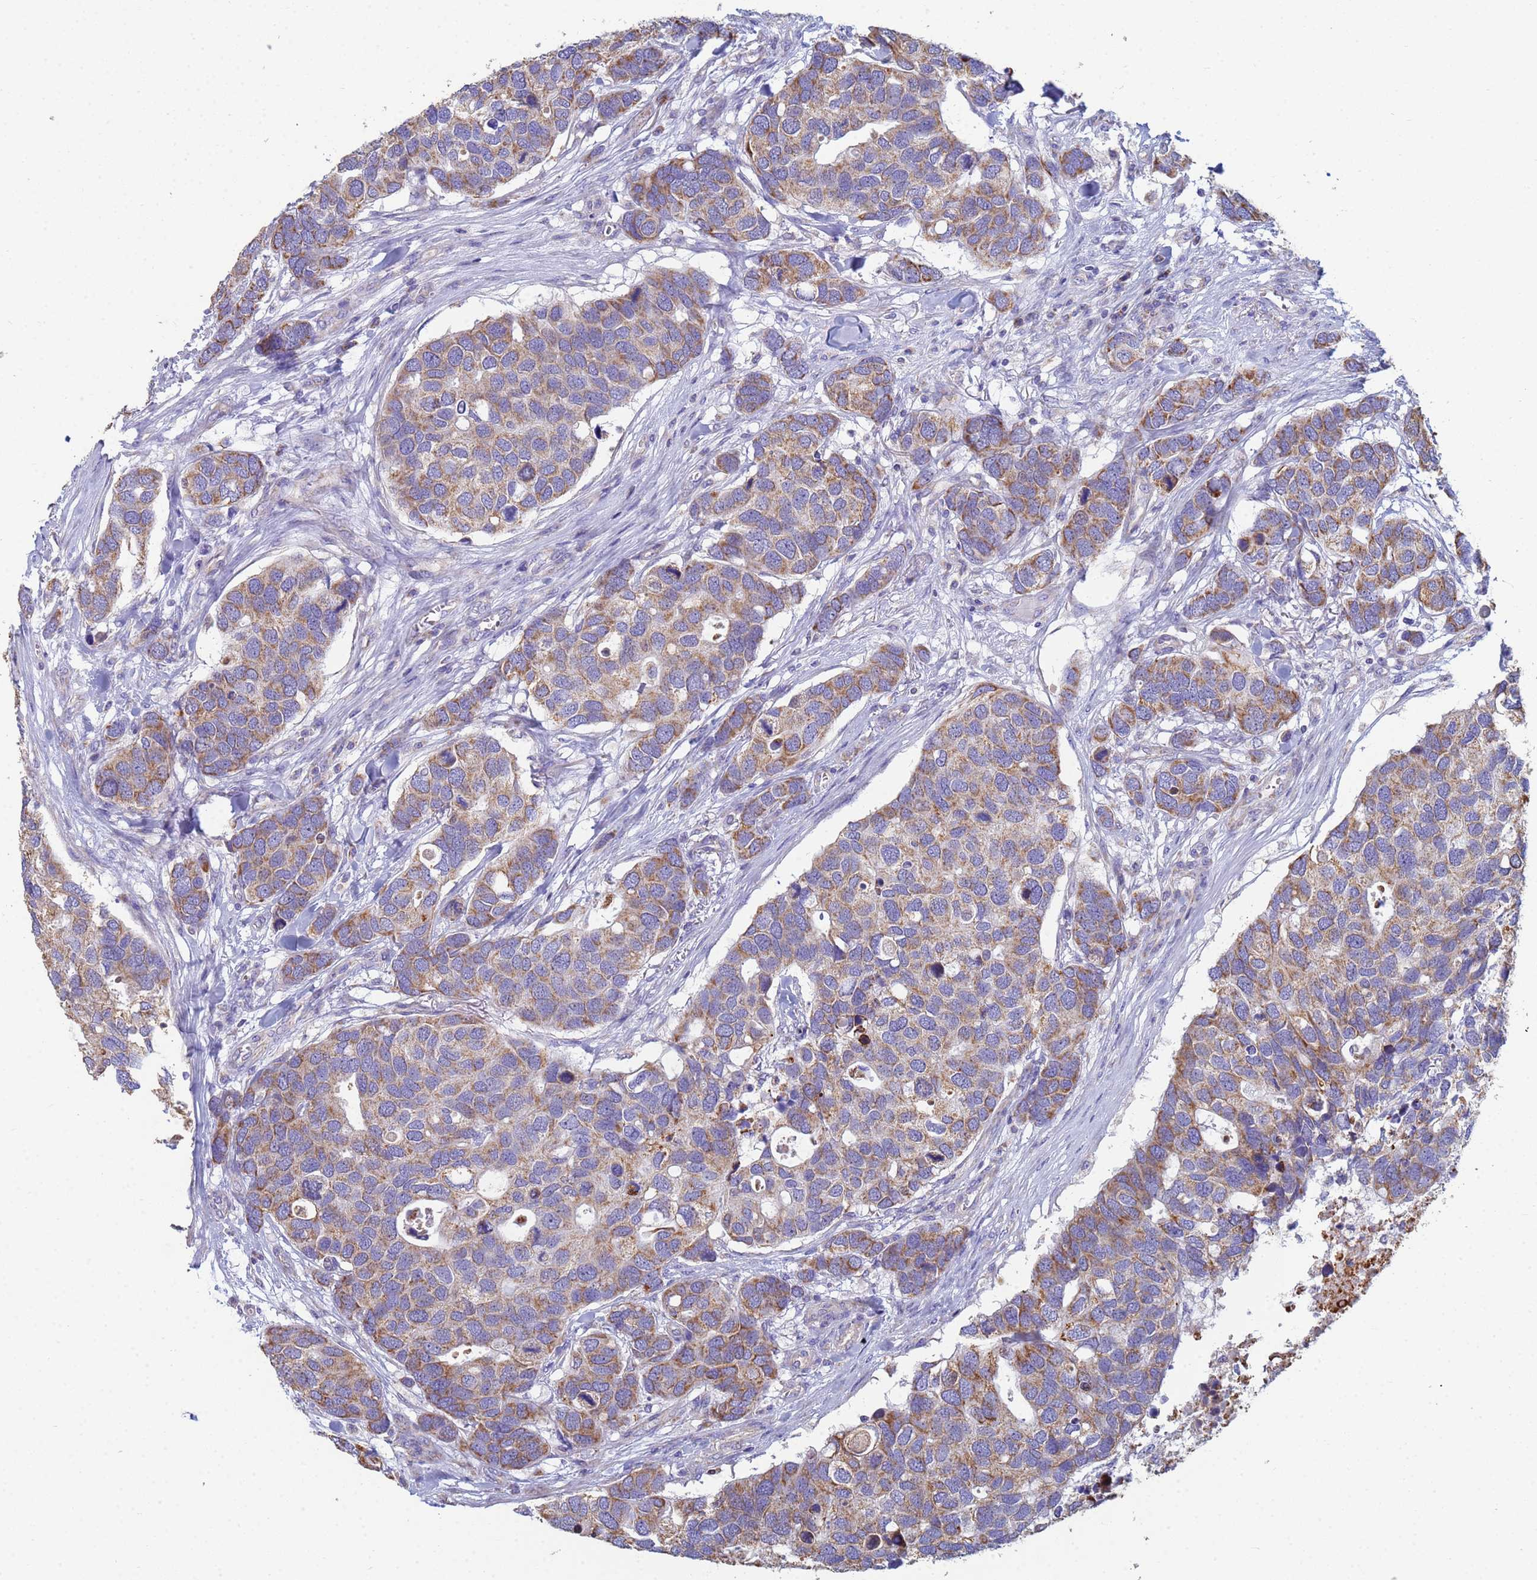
{"staining": {"intensity": "moderate", "quantity": "25%-75%", "location": "cytoplasmic/membranous"}, "tissue": "breast cancer", "cell_type": "Tumor cells", "image_type": "cancer", "snomed": [{"axis": "morphology", "description": "Duct carcinoma"}, {"axis": "topography", "description": "Breast"}], "caption": "The image reveals immunohistochemical staining of breast intraductal carcinoma. There is moderate cytoplasmic/membranous staining is seen in approximately 25%-75% of tumor cells.", "gene": "UQCRH", "patient": {"sex": "female", "age": 83}}